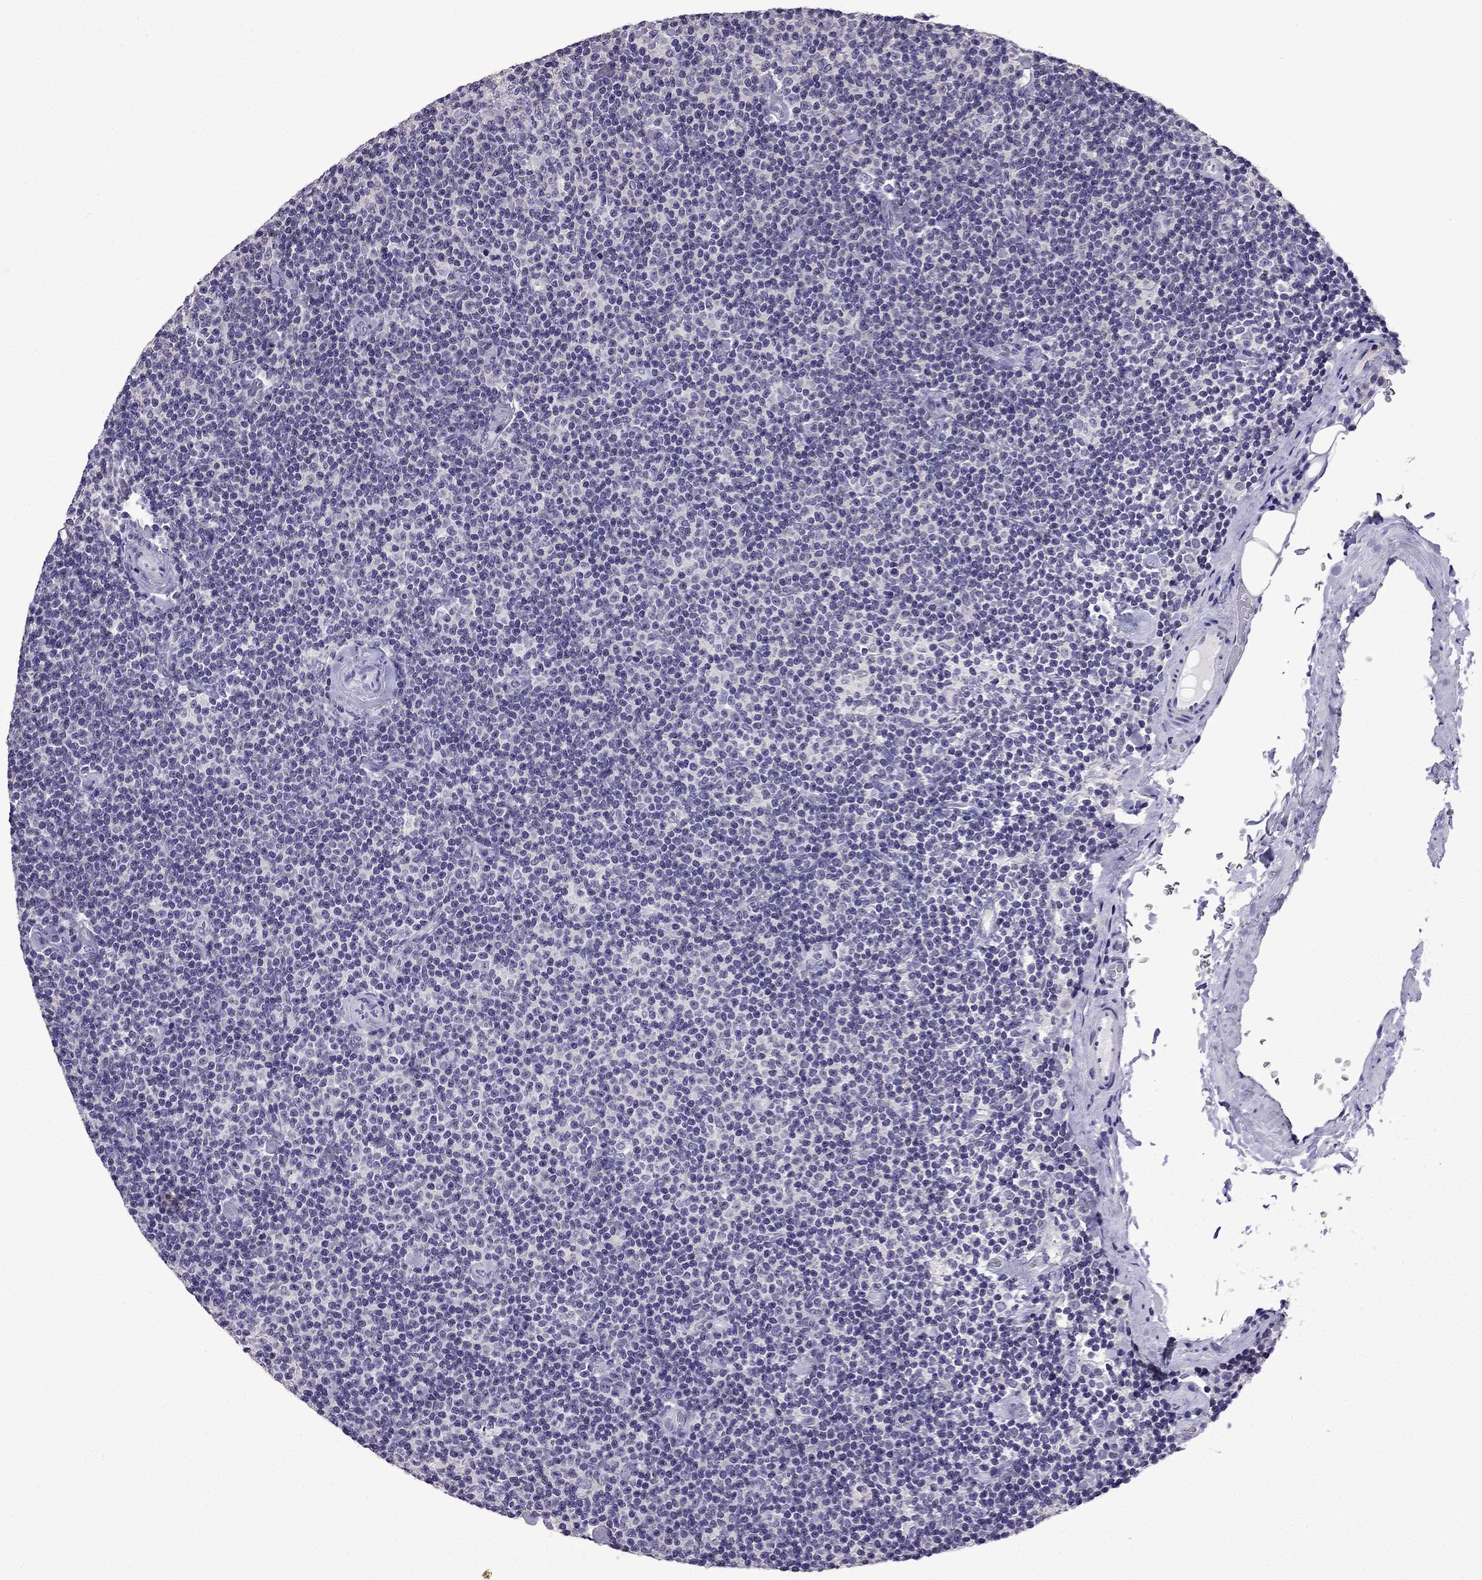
{"staining": {"intensity": "negative", "quantity": "none", "location": "none"}, "tissue": "lymphoma", "cell_type": "Tumor cells", "image_type": "cancer", "snomed": [{"axis": "morphology", "description": "Malignant lymphoma, non-Hodgkin's type, Low grade"}, {"axis": "topography", "description": "Lymph node"}], "caption": "The IHC histopathology image has no significant expression in tumor cells of lymphoma tissue. Nuclei are stained in blue.", "gene": "TTN", "patient": {"sex": "male", "age": 81}}